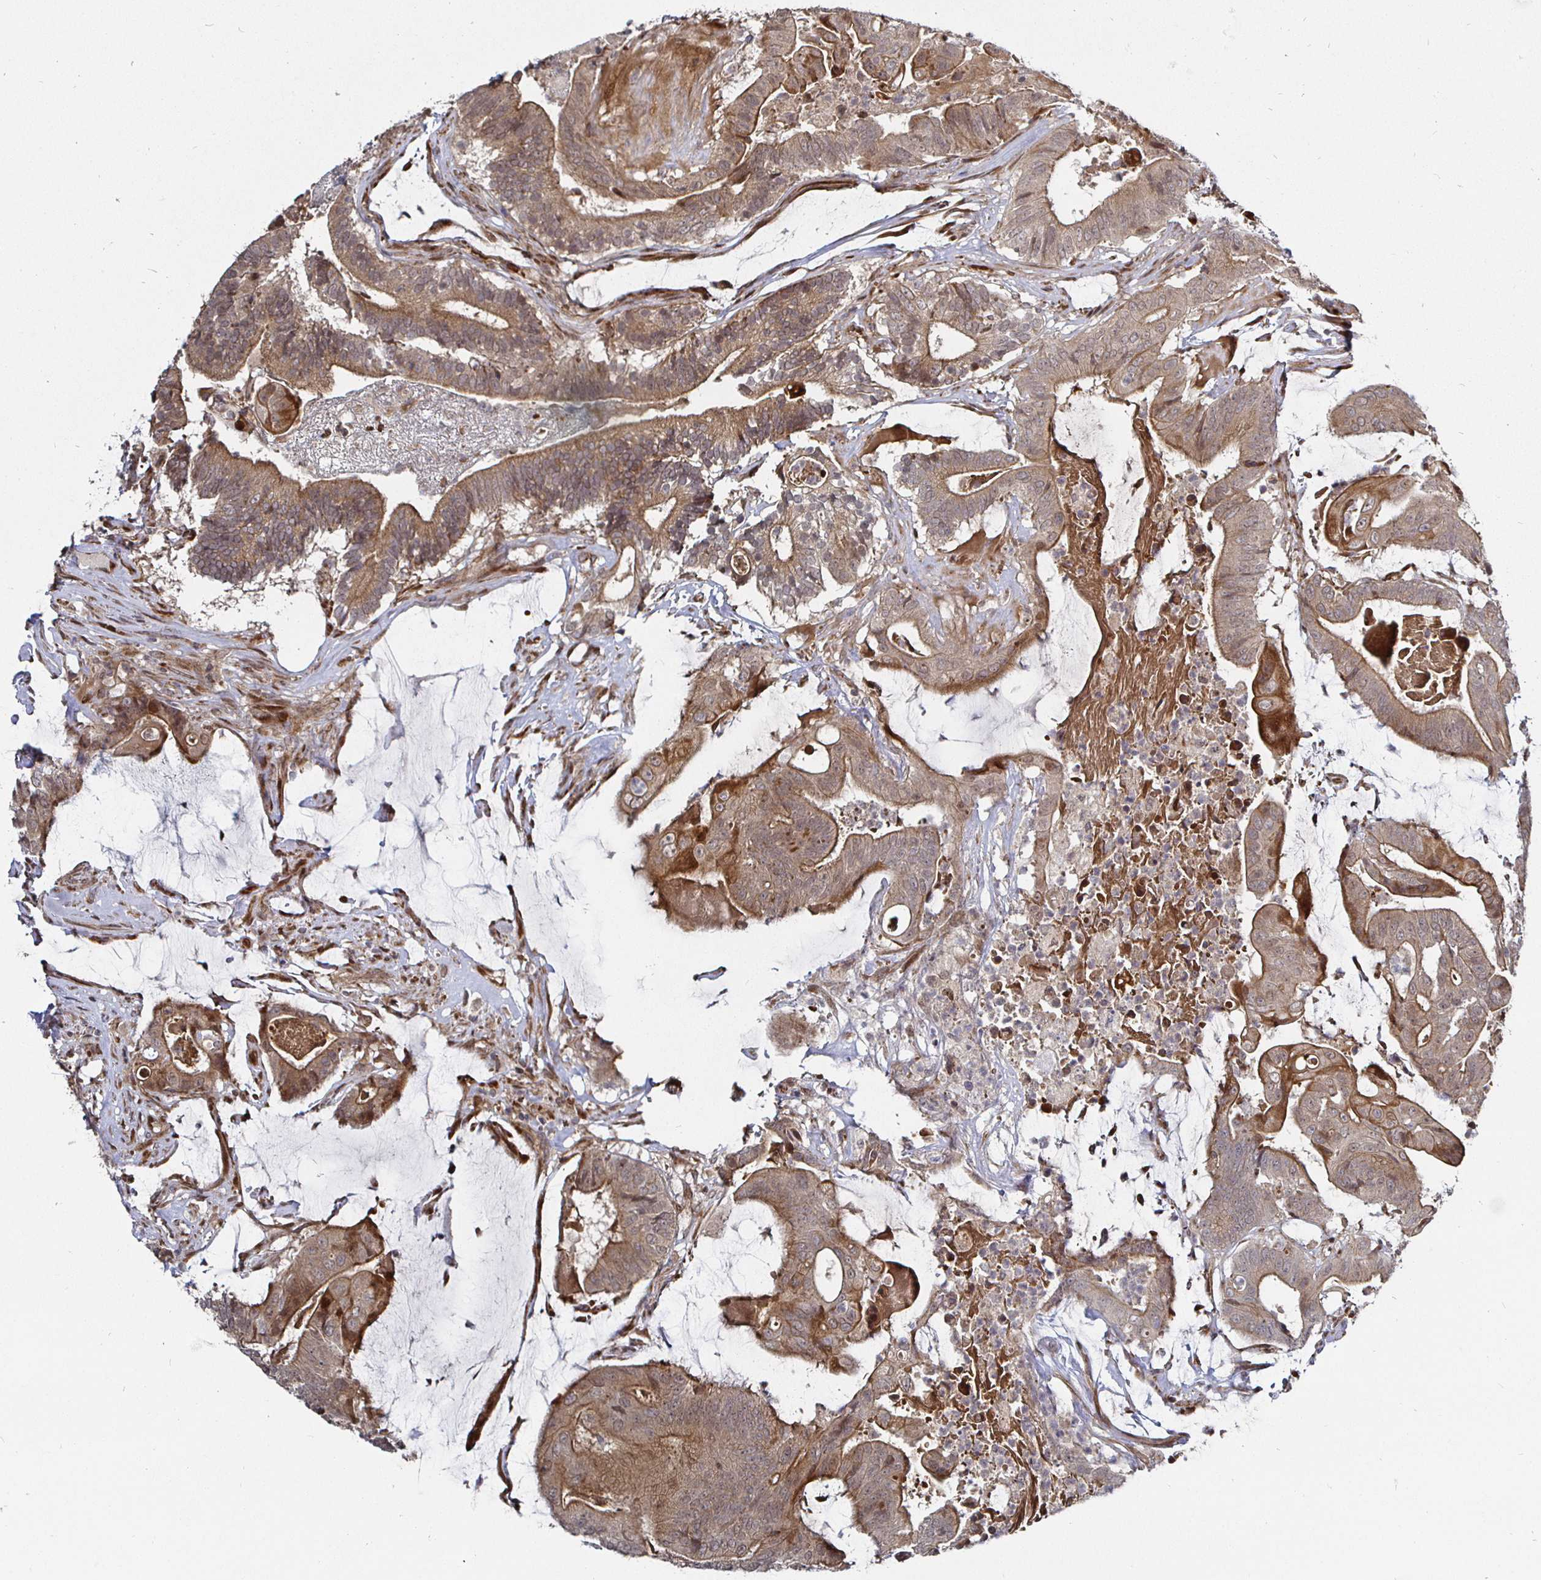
{"staining": {"intensity": "moderate", "quantity": ">75%", "location": "cytoplasmic/membranous"}, "tissue": "colorectal cancer", "cell_type": "Tumor cells", "image_type": "cancer", "snomed": [{"axis": "morphology", "description": "Adenocarcinoma, NOS"}, {"axis": "topography", "description": "Colon"}], "caption": "A high-resolution image shows IHC staining of colorectal cancer (adenocarcinoma), which reveals moderate cytoplasmic/membranous staining in approximately >75% of tumor cells. Nuclei are stained in blue.", "gene": "TBKBP1", "patient": {"sex": "female", "age": 43}}